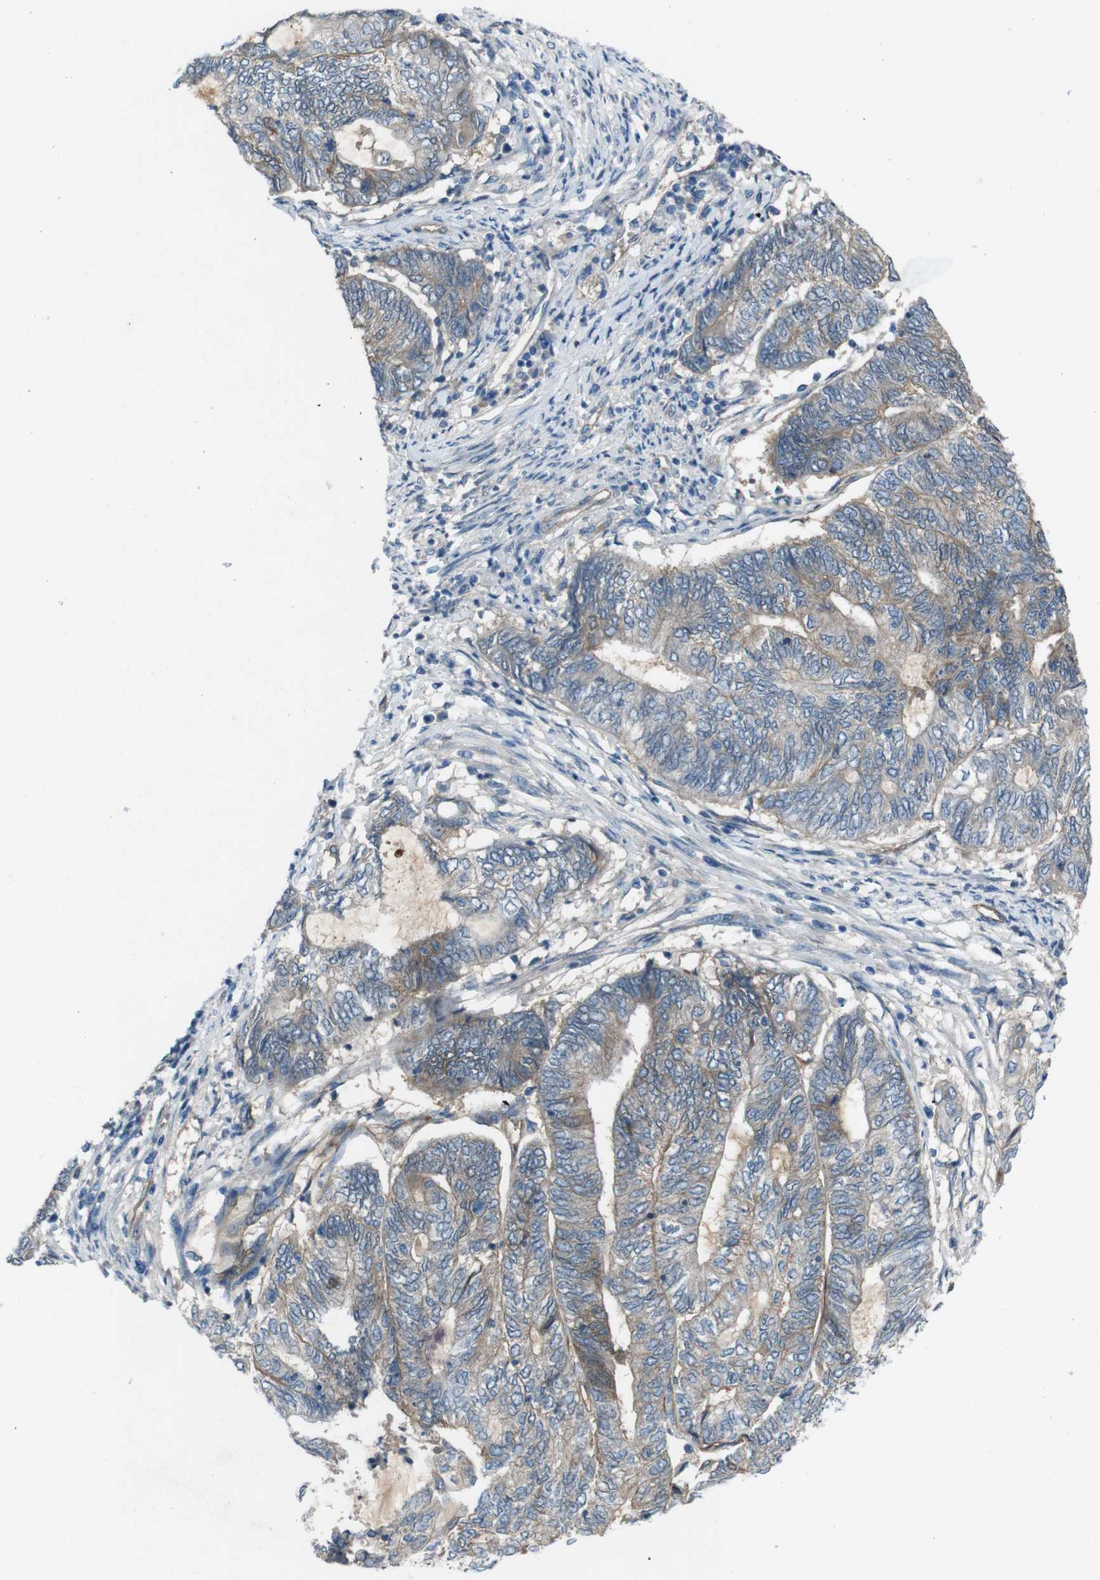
{"staining": {"intensity": "weak", "quantity": ">75%", "location": "cytoplasmic/membranous"}, "tissue": "endometrial cancer", "cell_type": "Tumor cells", "image_type": "cancer", "snomed": [{"axis": "morphology", "description": "Adenocarcinoma, NOS"}, {"axis": "topography", "description": "Uterus"}, {"axis": "topography", "description": "Endometrium"}], "caption": "DAB immunohistochemical staining of human endometrial cancer (adenocarcinoma) displays weak cytoplasmic/membranous protein positivity in about >75% of tumor cells. The staining was performed using DAB to visualize the protein expression in brown, while the nuclei were stained in blue with hematoxylin (Magnification: 20x).", "gene": "PVR", "patient": {"sex": "female", "age": 70}}